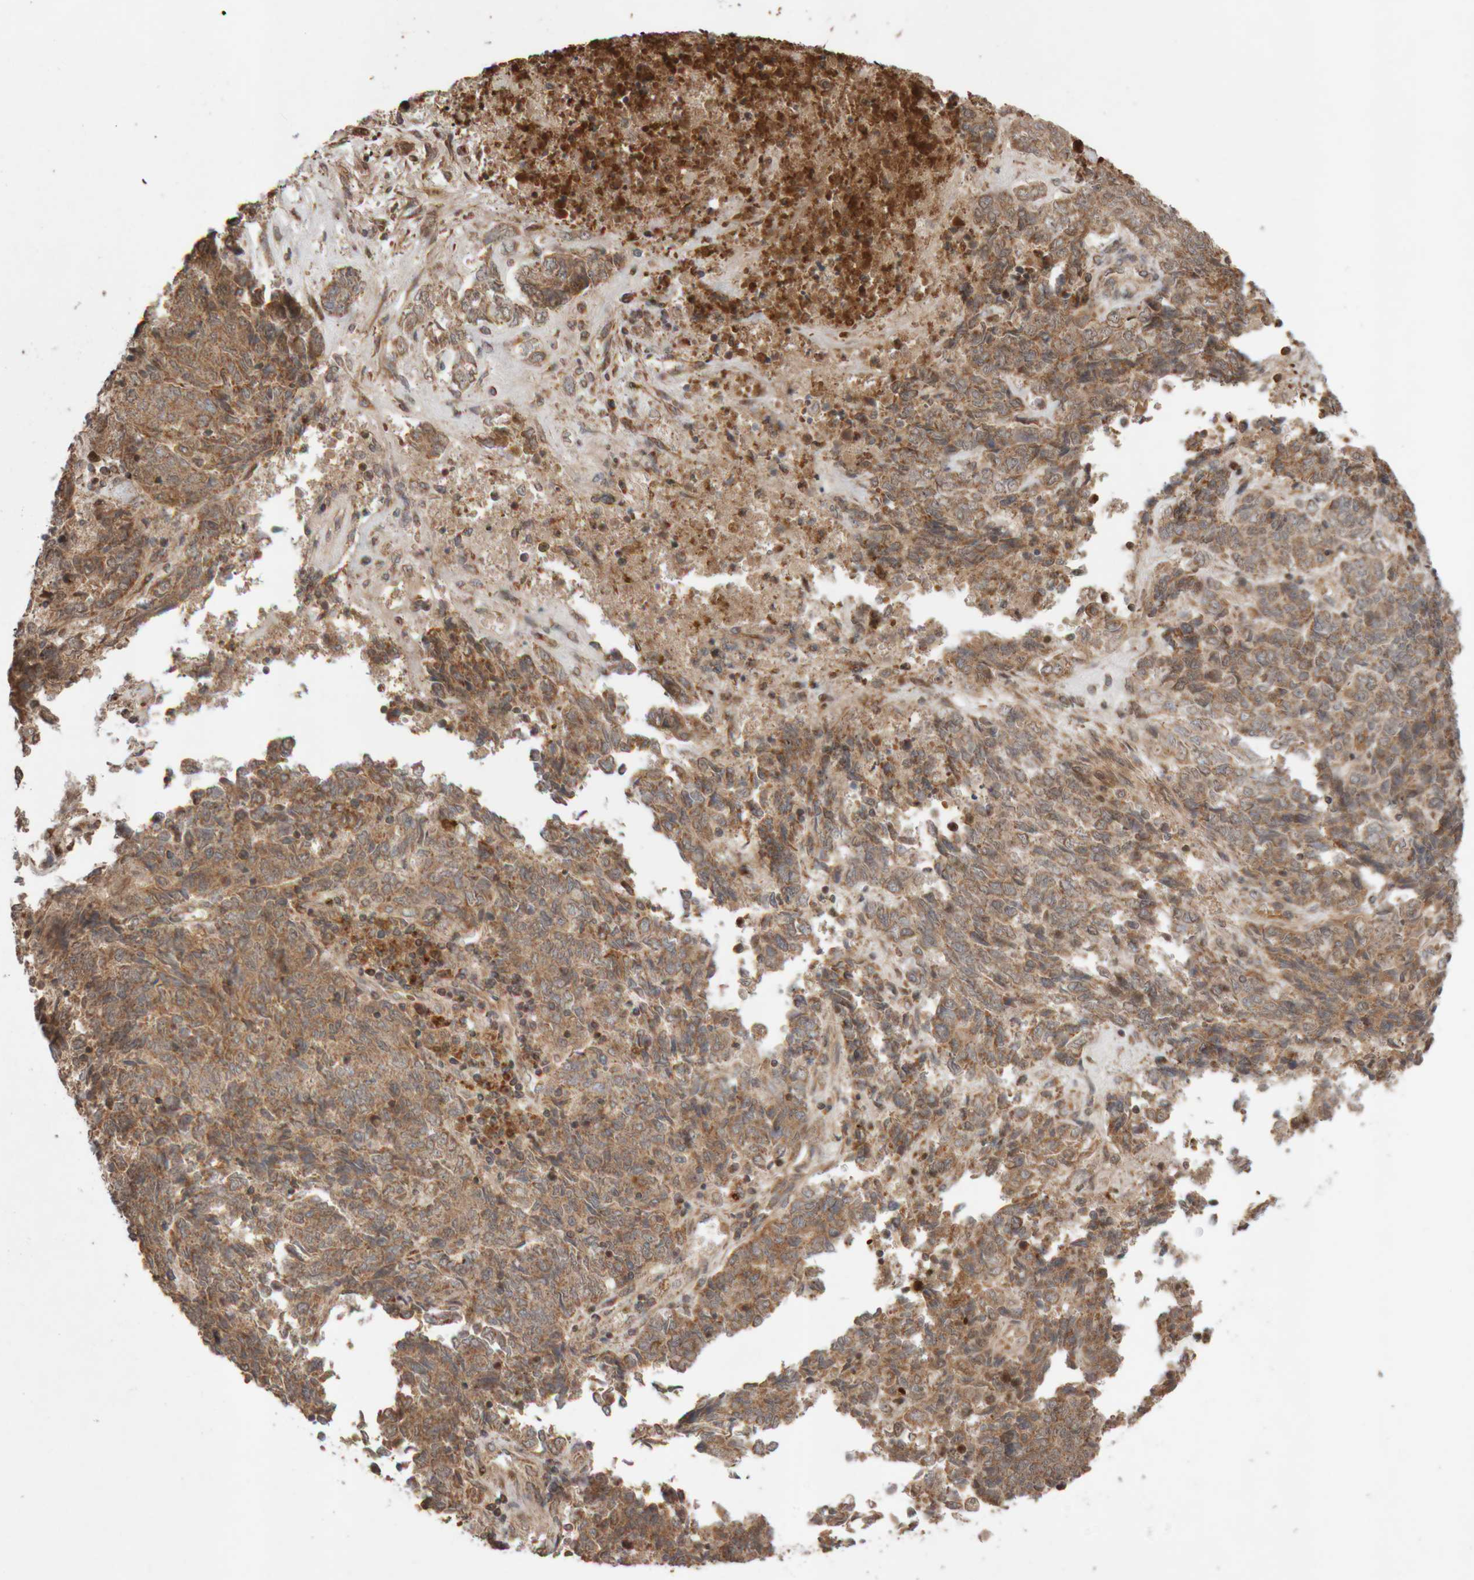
{"staining": {"intensity": "moderate", "quantity": ">75%", "location": "cytoplasmic/membranous"}, "tissue": "endometrial cancer", "cell_type": "Tumor cells", "image_type": "cancer", "snomed": [{"axis": "morphology", "description": "Adenocarcinoma, NOS"}, {"axis": "topography", "description": "Endometrium"}], "caption": "Brown immunohistochemical staining in human adenocarcinoma (endometrial) shows moderate cytoplasmic/membranous staining in approximately >75% of tumor cells.", "gene": "KIF21B", "patient": {"sex": "female", "age": 80}}